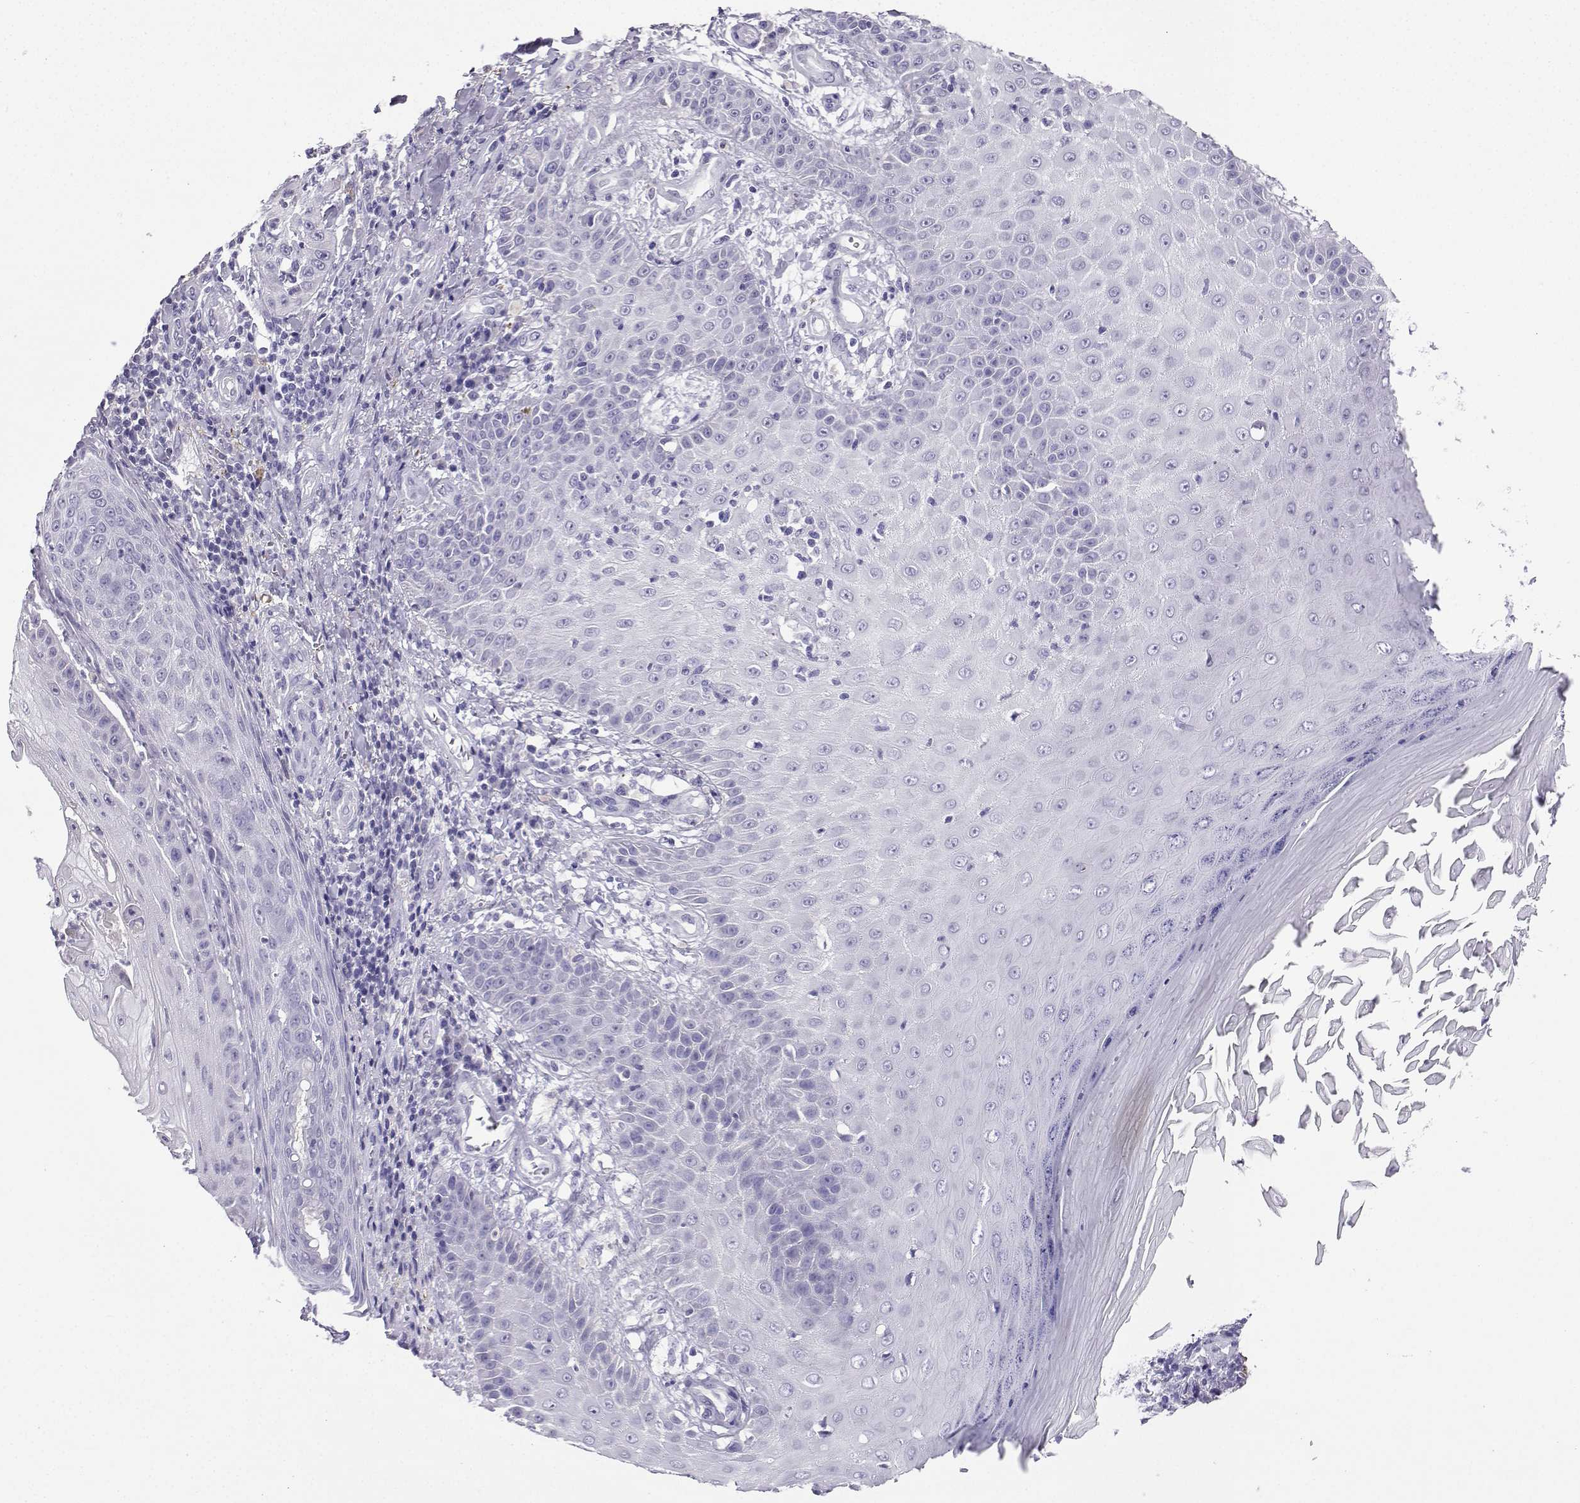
{"staining": {"intensity": "negative", "quantity": "none", "location": "none"}, "tissue": "skin cancer", "cell_type": "Tumor cells", "image_type": "cancer", "snomed": [{"axis": "morphology", "description": "Squamous cell carcinoma, NOS"}, {"axis": "topography", "description": "Skin"}], "caption": "The image reveals no staining of tumor cells in skin cancer.", "gene": "LINGO1", "patient": {"sex": "male", "age": 70}}